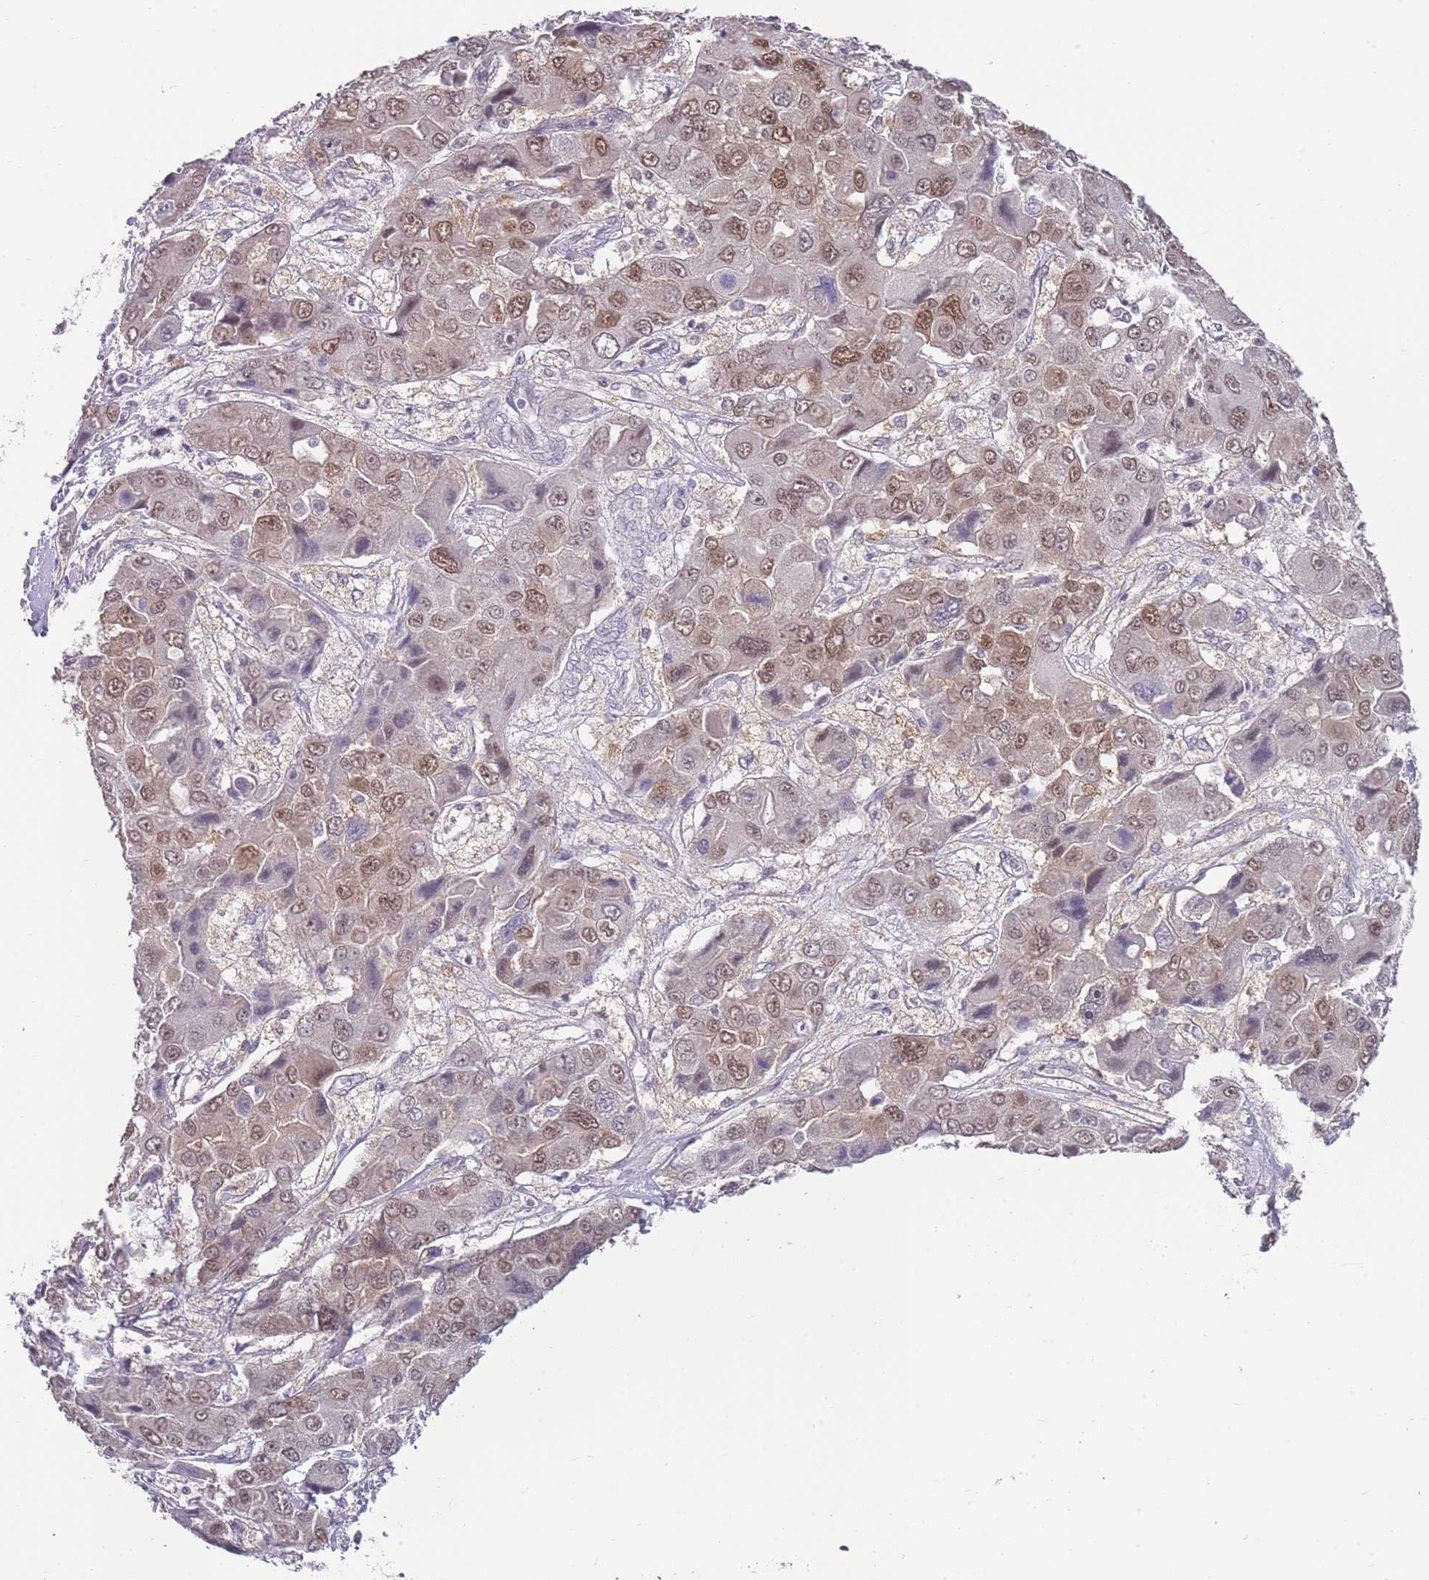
{"staining": {"intensity": "moderate", "quantity": "25%-75%", "location": "nuclear"}, "tissue": "liver cancer", "cell_type": "Tumor cells", "image_type": "cancer", "snomed": [{"axis": "morphology", "description": "Cholangiocarcinoma"}, {"axis": "topography", "description": "Liver"}], "caption": "Brown immunohistochemical staining in liver cancer shows moderate nuclear staining in about 25%-75% of tumor cells.", "gene": "SEPHS2", "patient": {"sex": "male", "age": 67}}